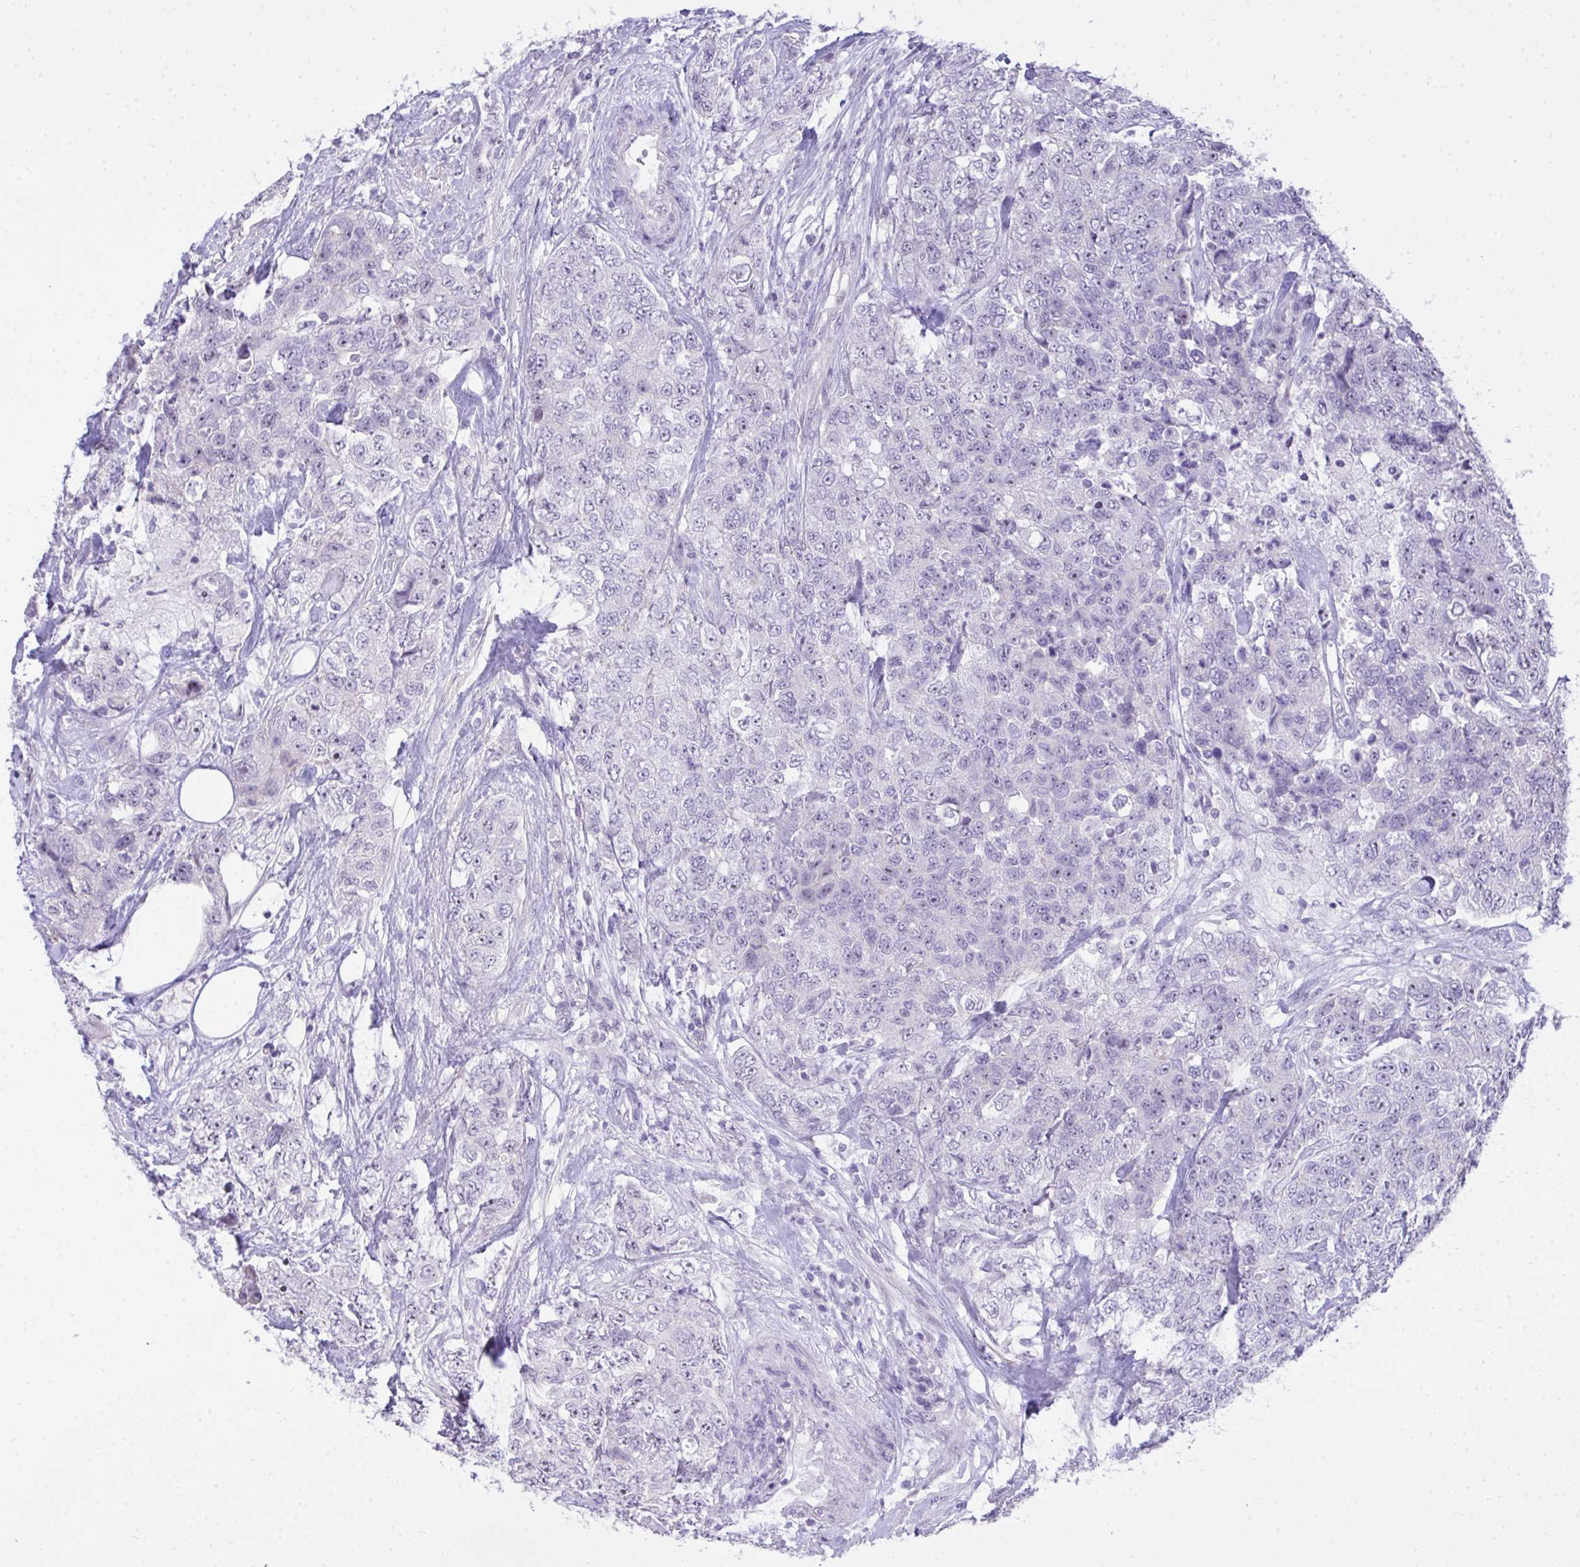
{"staining": {"intensity": "negative", "quantity": "none", "location": "none"}, "tissue": "urothelial cancer", "cell_type": "Tumor cells", "image_type": "cancer", "snomed": [{"axis": "morphology", "description": "Urothelial carcinoma, High grade"}, {"axis": "topography", "description": "Urinary bladder"}], "caption": "Protein analysis of high-grade urothelial carcinoma demonstrates no significant staining in tumor cells.", "gene": "EID3", "patient": {"sex": "female", "age": 78}}